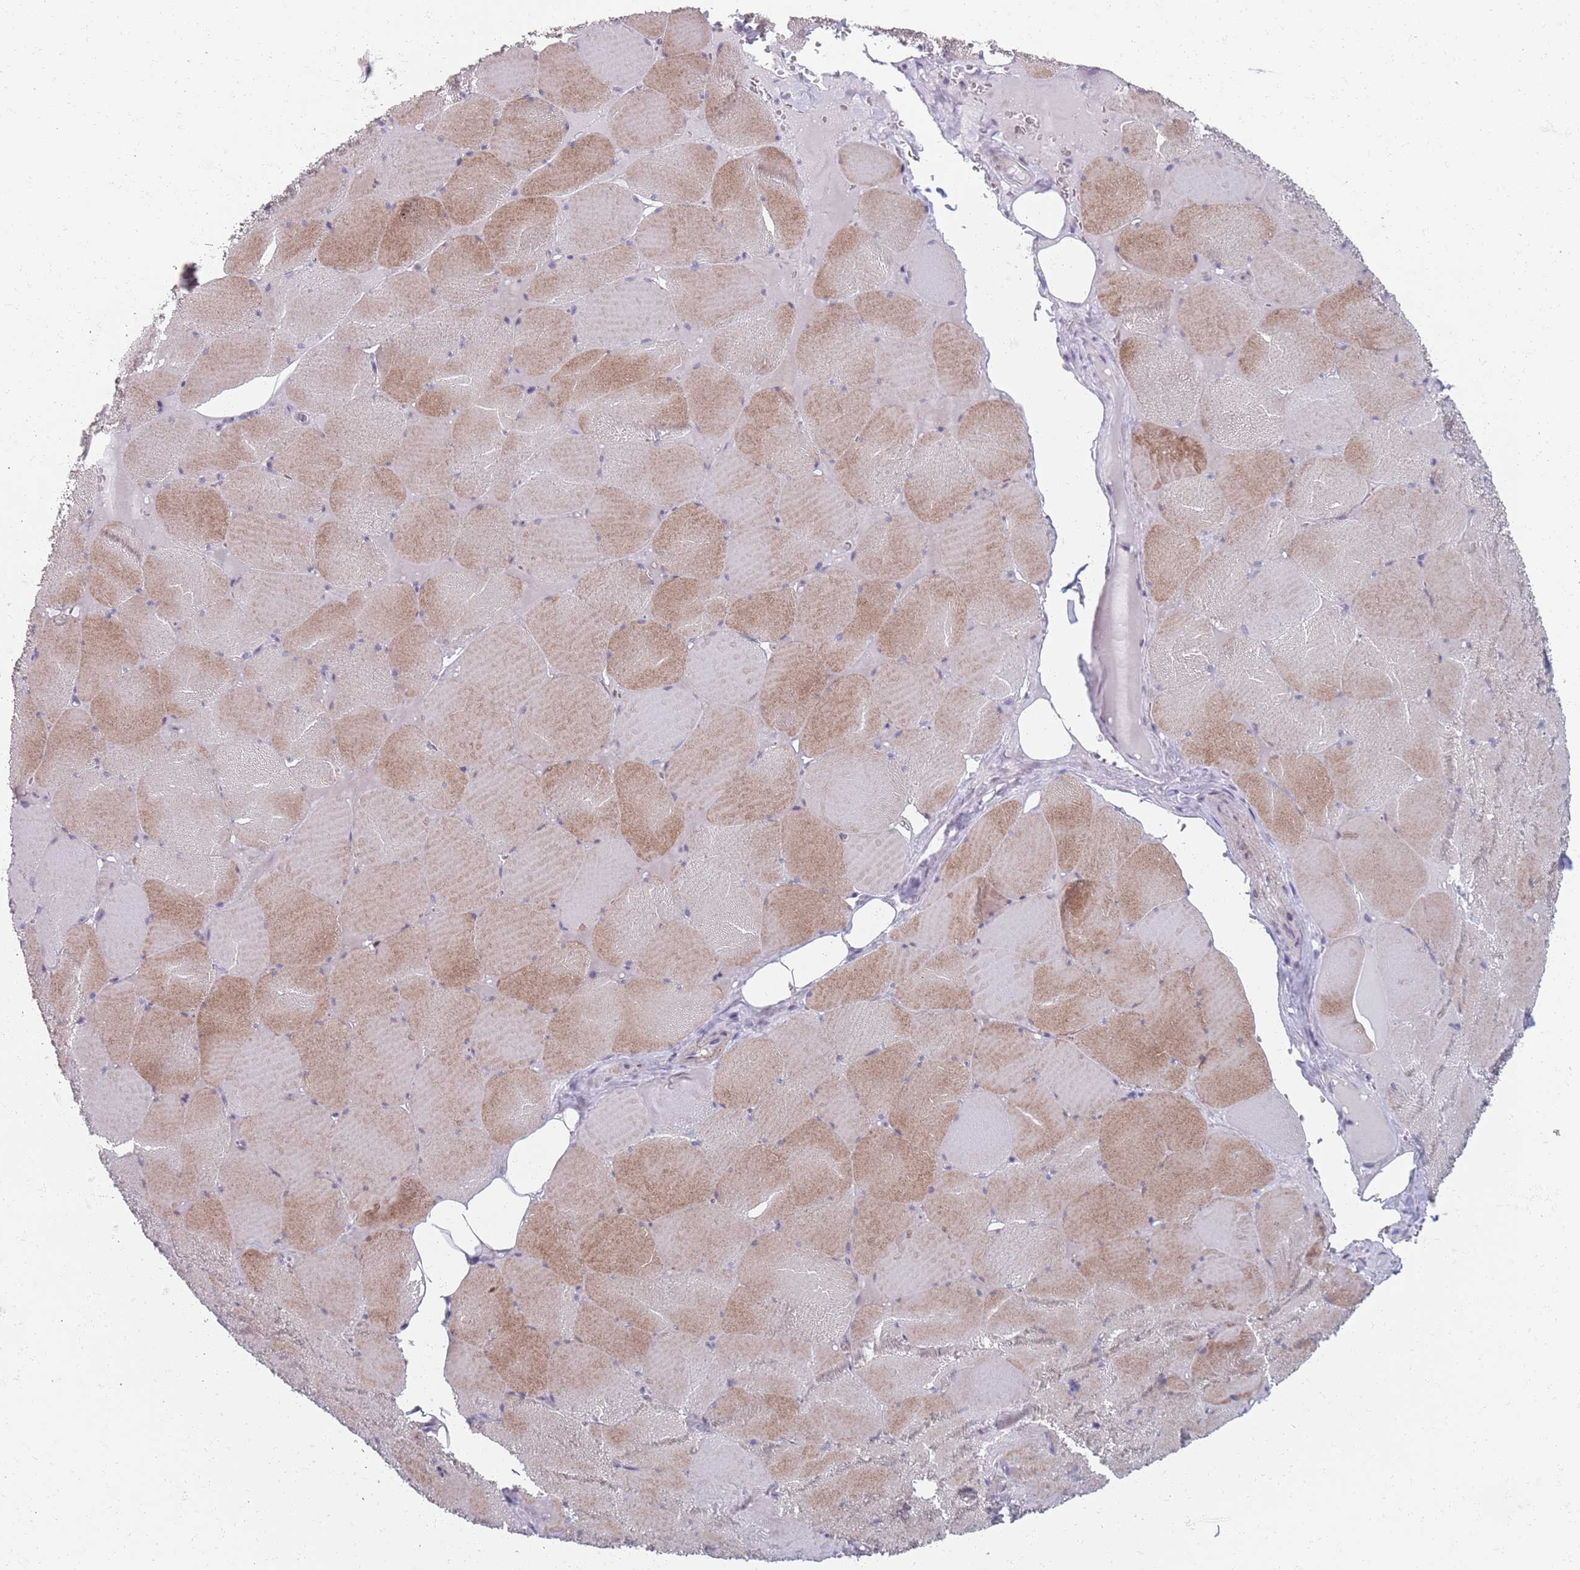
{"staining": {"intensity": "moderate", "quantity": "25%-75%", "location": "cytoplasmic/membranous"}, "tissue": "skeletal muscle", "cell_type": "Myocytes", "image_type": "normal", "snomed": [{"axis": "morphology", "description": "Normal tissue, NOS"}, {"axis": "topography", "description": "Skeletal muscle"}, {"axis": "topography", "description": "Head-Neck"}], "caption": "A medium amount of moderate cytoplasmic/membranous positivity is identified in about 25%-75% of myocytes in unremarkable skeletal muscle. The protein of interest is stained brown, and the nuclei are stained in blue (DAB IHC with brightfield microscopy, high magnification).", "gene": "SAMD1", "patient": {"sex": "male", "age": 66}}